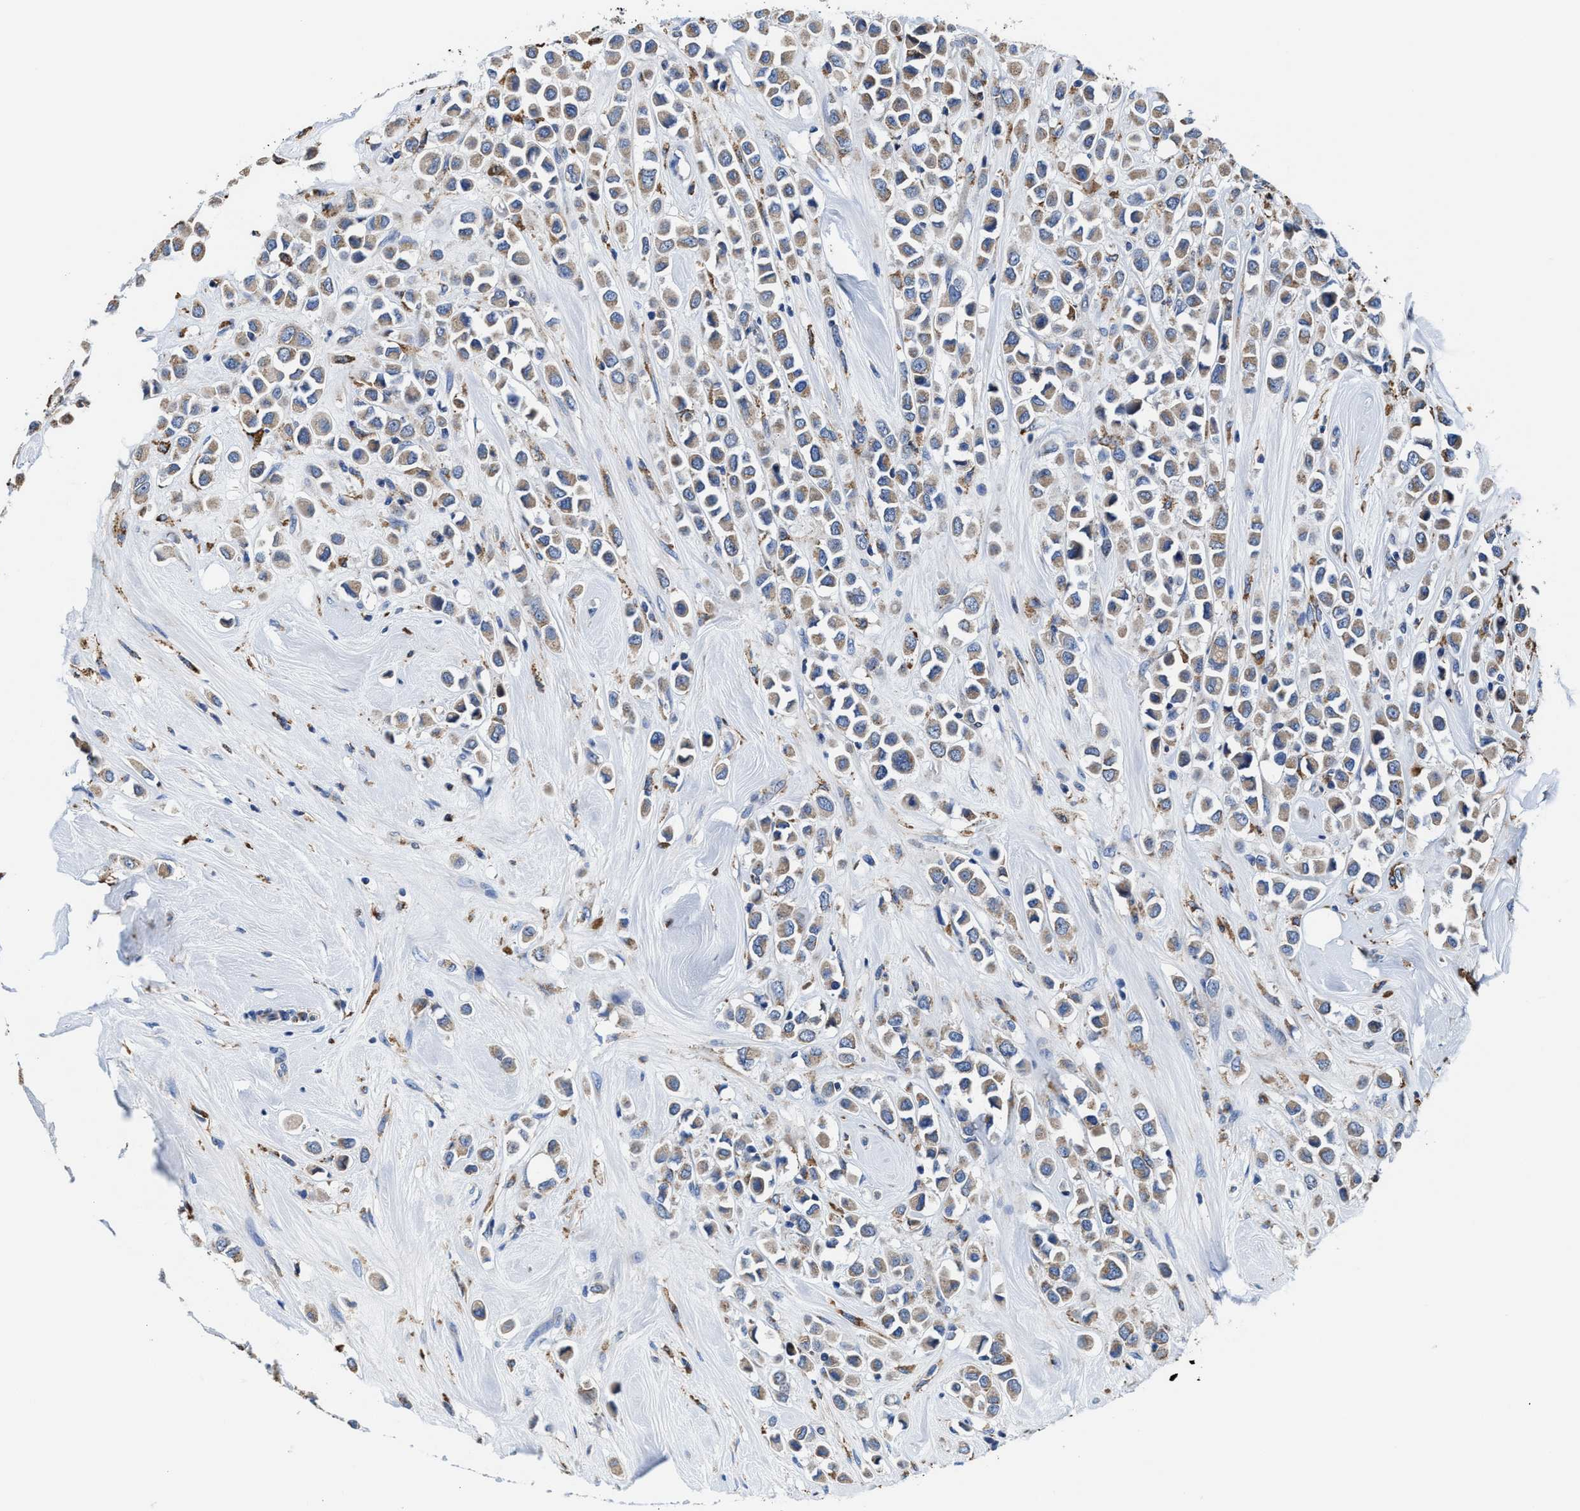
{"staining": {"intensity": "weak", "quantity": ">75%", "location": "cytoplasmic/membranous"}, "tissue": "breast cancer", "cell_type": "Tumor cells", "image_type": "cancer", "snomed": [{"axis": "morphology", "description": "Duct carcinoma"}, {"axis": "topography", "description": "Breast"}], "caption": "A high-resolution image shows immunohistochemistry (IHC) staining of breast intraductal carcinoma, which demonstrates weak cytoplasmic/membranous expression in about >75% of tumor cells.", "gene": "TMEM30A", "patient": {"sex": "female", "age": 61}}